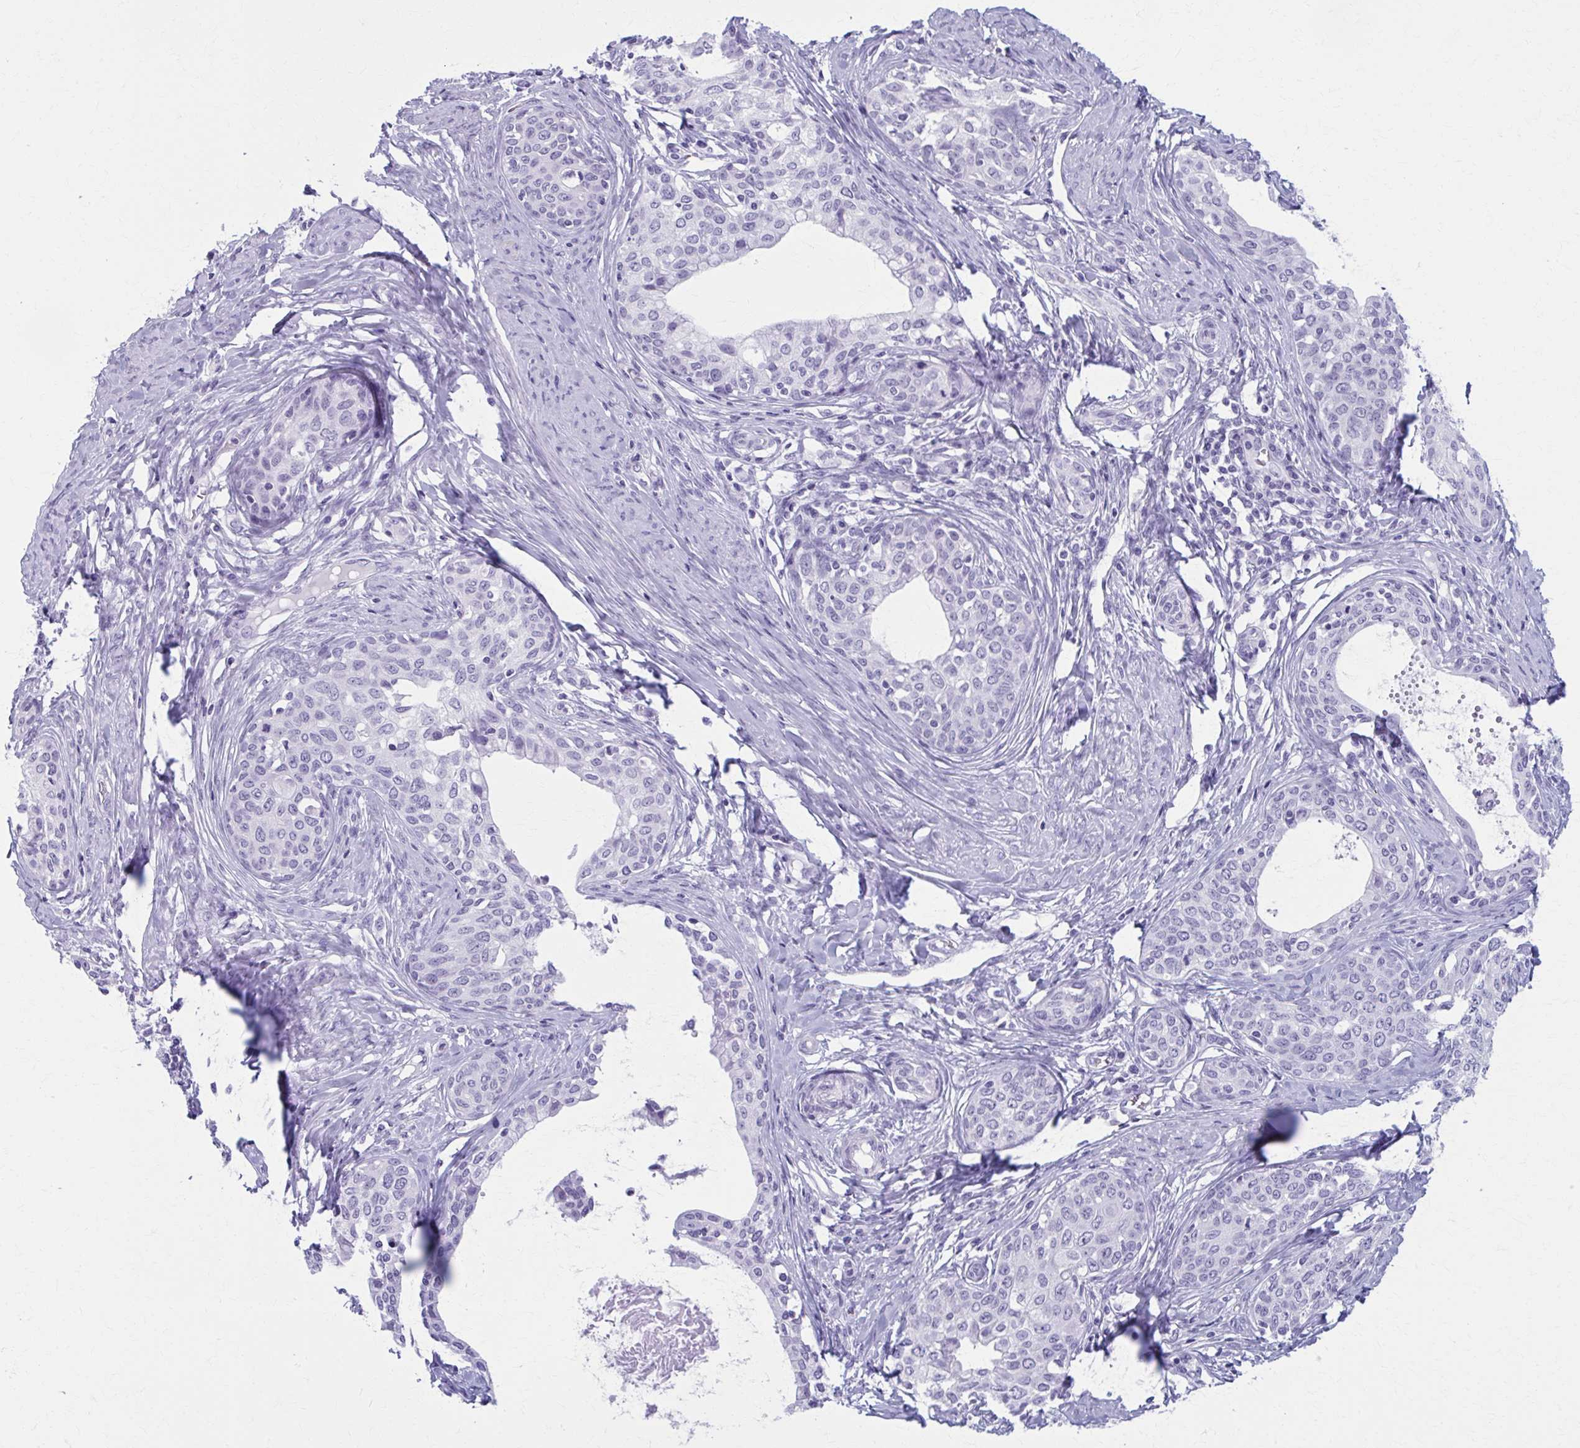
{"staining": {"intensity": "negative", "quantity": "none", "location": "none"}, "tissue": "cervical cancer", "cell_type": "Tumor cells", "image_type": "cancer", "snomed": [{"axis": "morphology", "description": "Squamous cell carcinoma, NOS"}, {"axis": "morphology", "description": "Adenocarcinoma, NOS"}, {"axis": "topography", "description": "Cervix"}], "caption": "The photomicrograph reveals no significant expression in tumor cells of squamous cell carcinoma (cervical). Brightfield microscopy of immunohistochemistry stained with DAB (brown) and hematoxylin (blue), captured at high magnification.", "gene": "MPLKIP", "patient": {"sex": "female", "age": 52}}